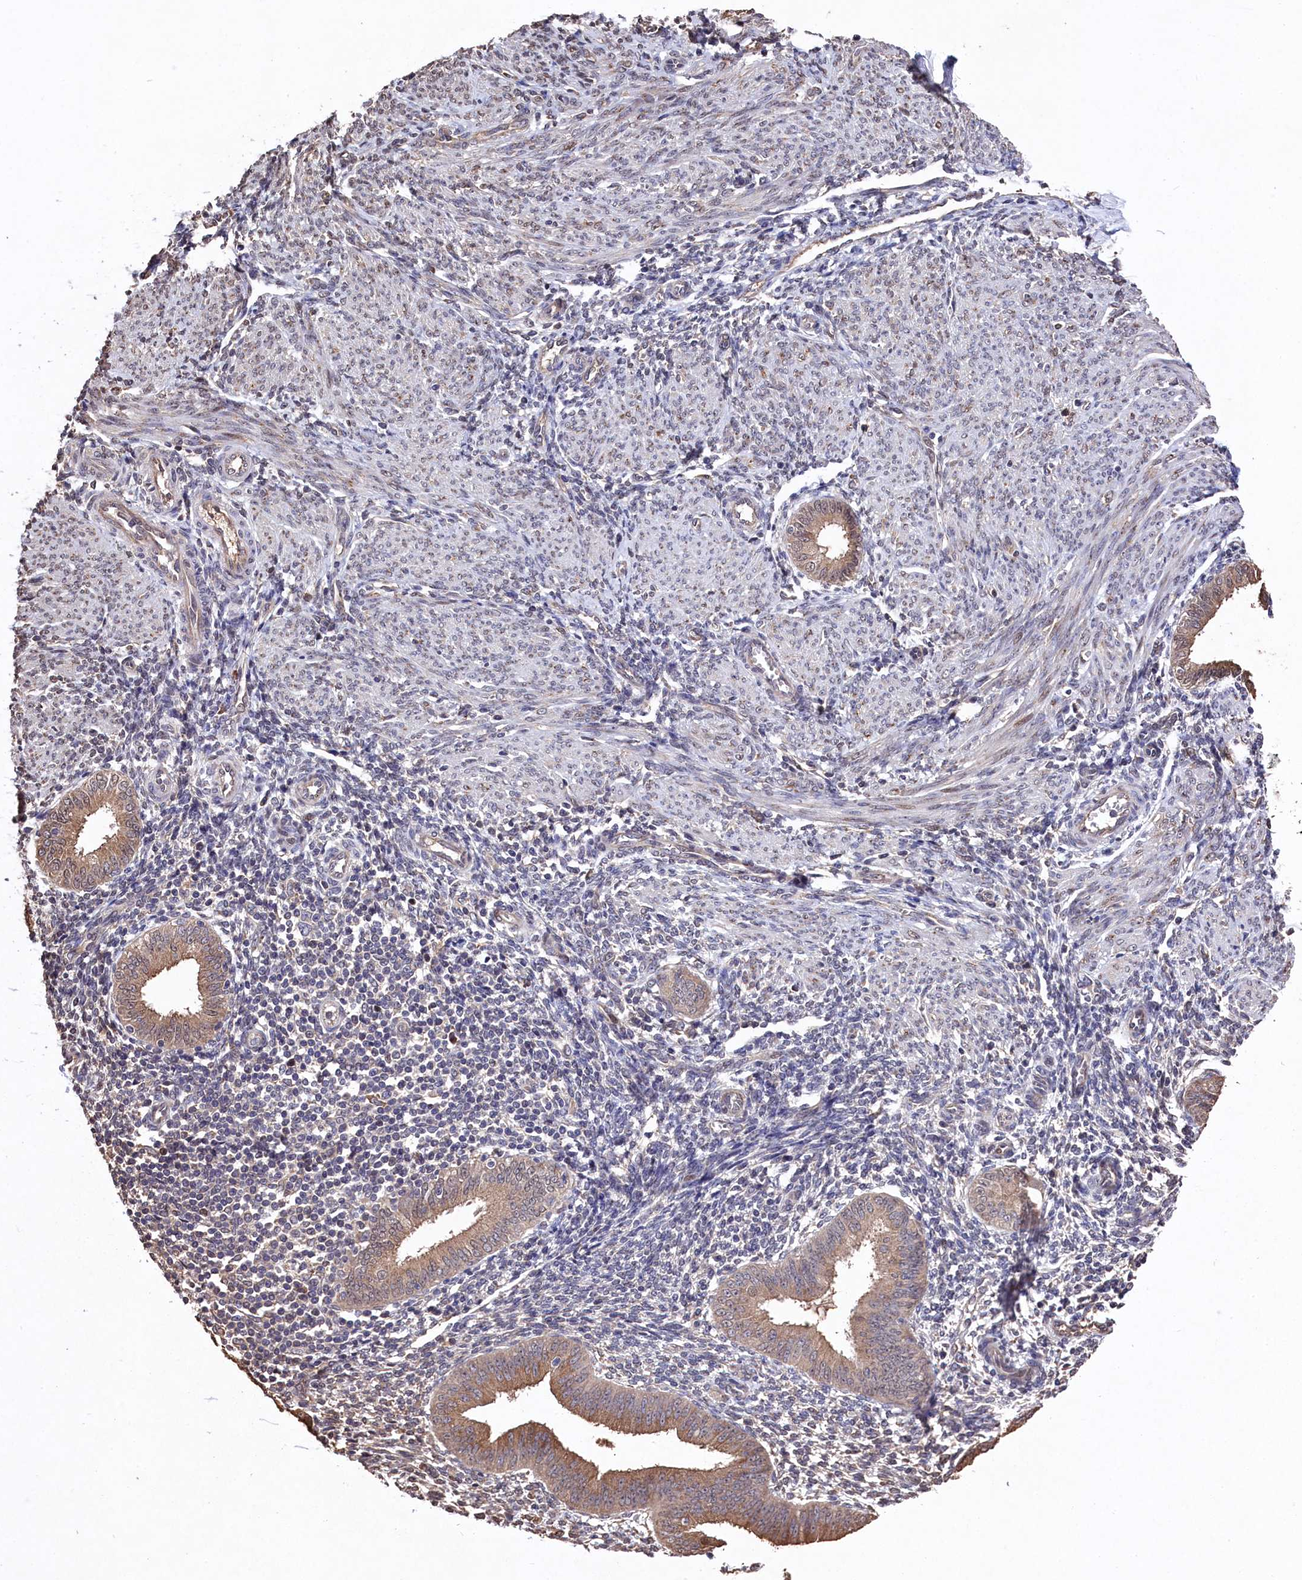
{"staining": {"intensity": "moderate", "quantity": "<25%", "location": "cytoplasmic/membranous"}, "tissue": "endometrium", "cell_type": "Cells in endometrial stroma", "image_type": "normal", "snomed": [{"axis": "morphology", "description": "Normal tissue, NOS"}, {"axis": "topography", "description": "Uterus"}, {"axis": "topography", "description": "Endometrium"}], "caption": "Protein analysis of benign endometrium displays moderate cytoplasmic/membranous expression in approximately <25% of cells in endometrial stroma. (DAB (3,3'-diaminobenzidine) IHC with brightfield microscopy, high magnification).", "gene": "NAA60", "patient": {"sex": "female", "age": 48}}